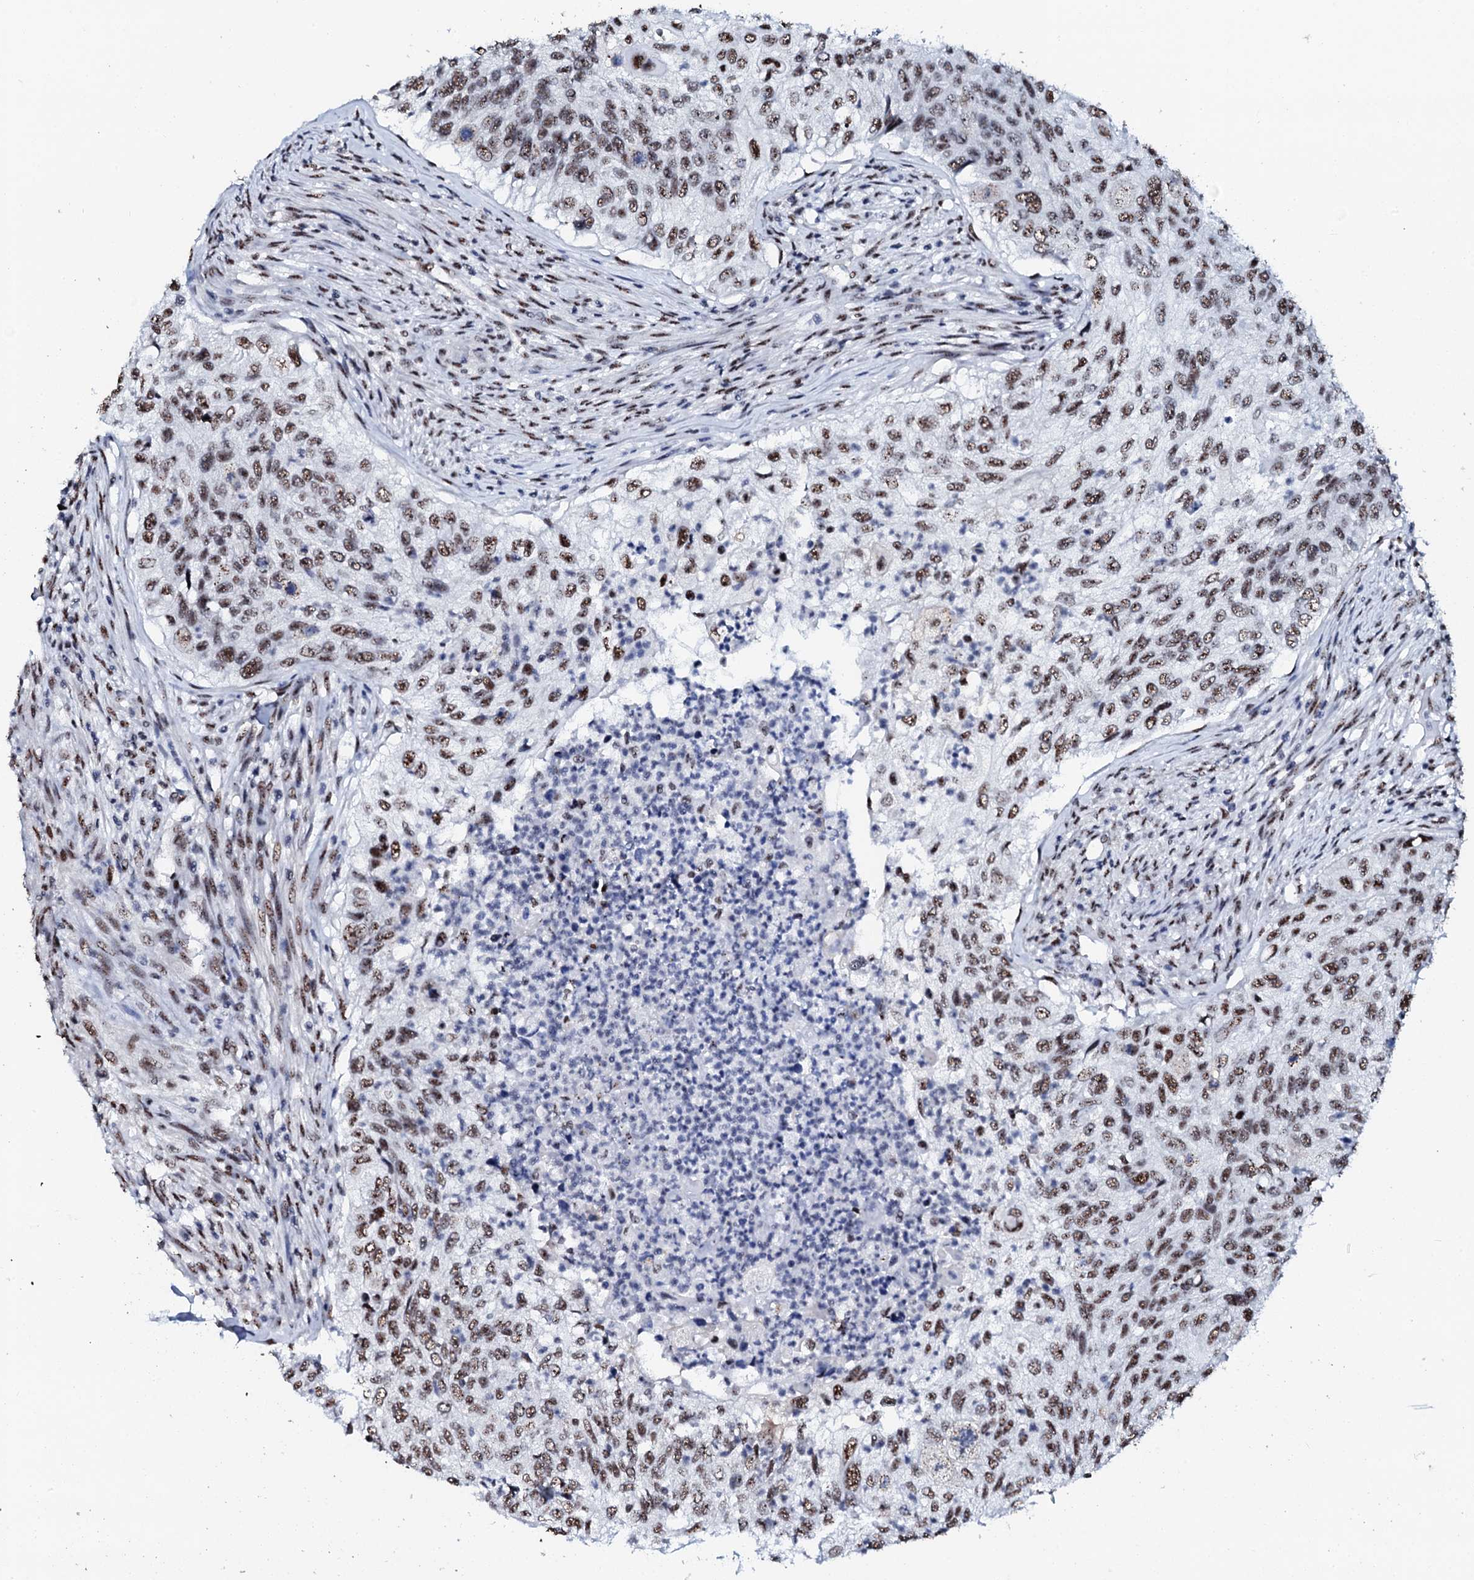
{"staining": {"intensity": "moderate", "quantity": ">75%", "location": "nuclear"}, "tissue": "urothelial cancer", "cell_type": "Tumor cells", "image_type": "cancer", "snomed": [{"axis": "morphology", "description": "Urothelial carcinoma, High grade"}, {"axis": "topography", "description": "Urinary bladder"}], "caption": "Approximately >75% of tumor cells in high-grade urothelial carcinoma exhibit moderate nuclear protein expression as visualized by brown immunohistochemical staining.", "gene": "NKAPD1", "patient": {"sex": "female", "age": 60}}